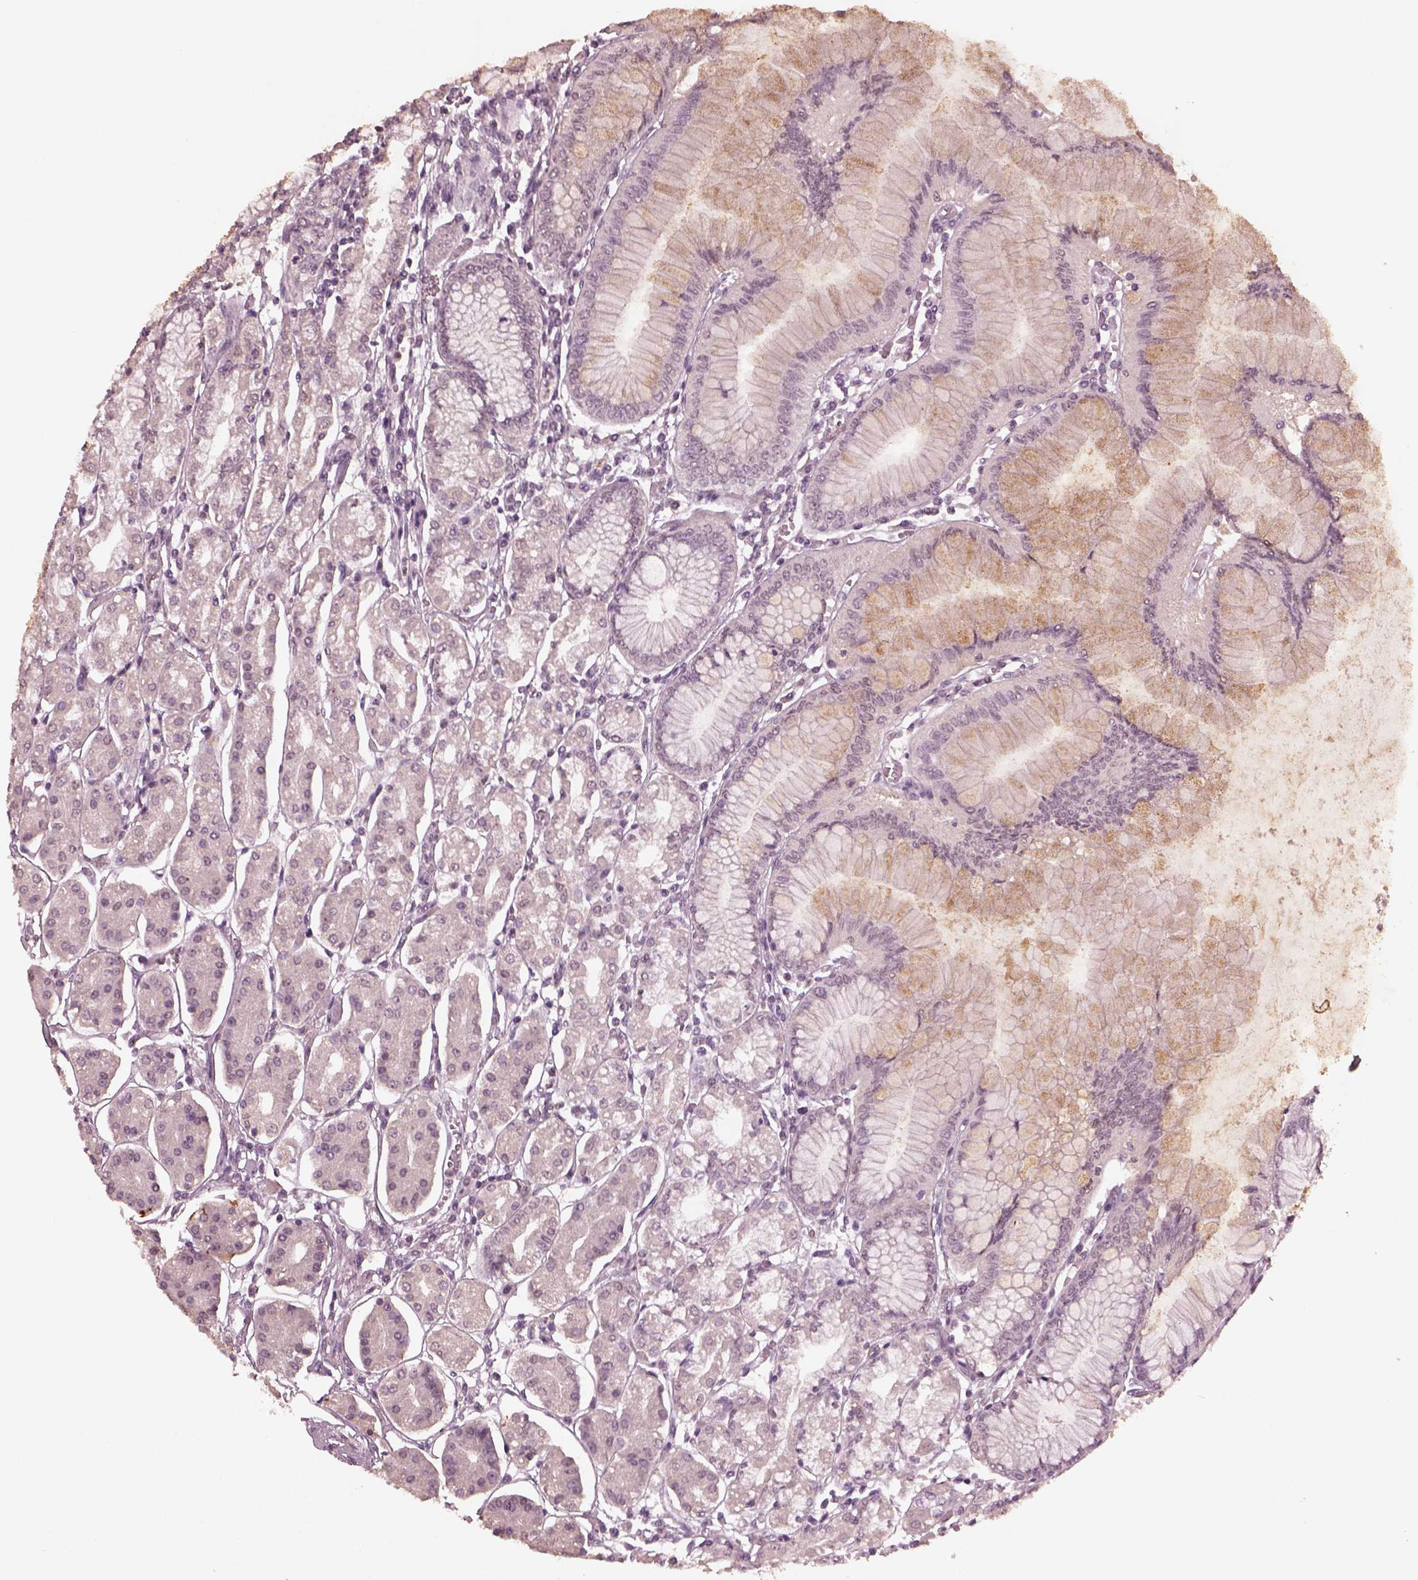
{"staining": {"intensity": "weak", "quantity": "<25%", "location": "cytoplasmic/membranous"}, "tissue": "stomach", "cell_type": "Glandular cells", "image_type": "normal", "snomed": [{"axis": "morphology", "description": "Normal tissue, NOS"}, {"axis": "topography", "description": "Skeletal muscle"}, {"axis": "topography", "description": "Stomach"}], "caption": "DAB (3,3'-diaminobenzidine) immunohistochemical staining of benign human stomach shows no significant expression in glandular cells.", "gene": "KRT79", "patient": {"sex": "female", "age": 57}}